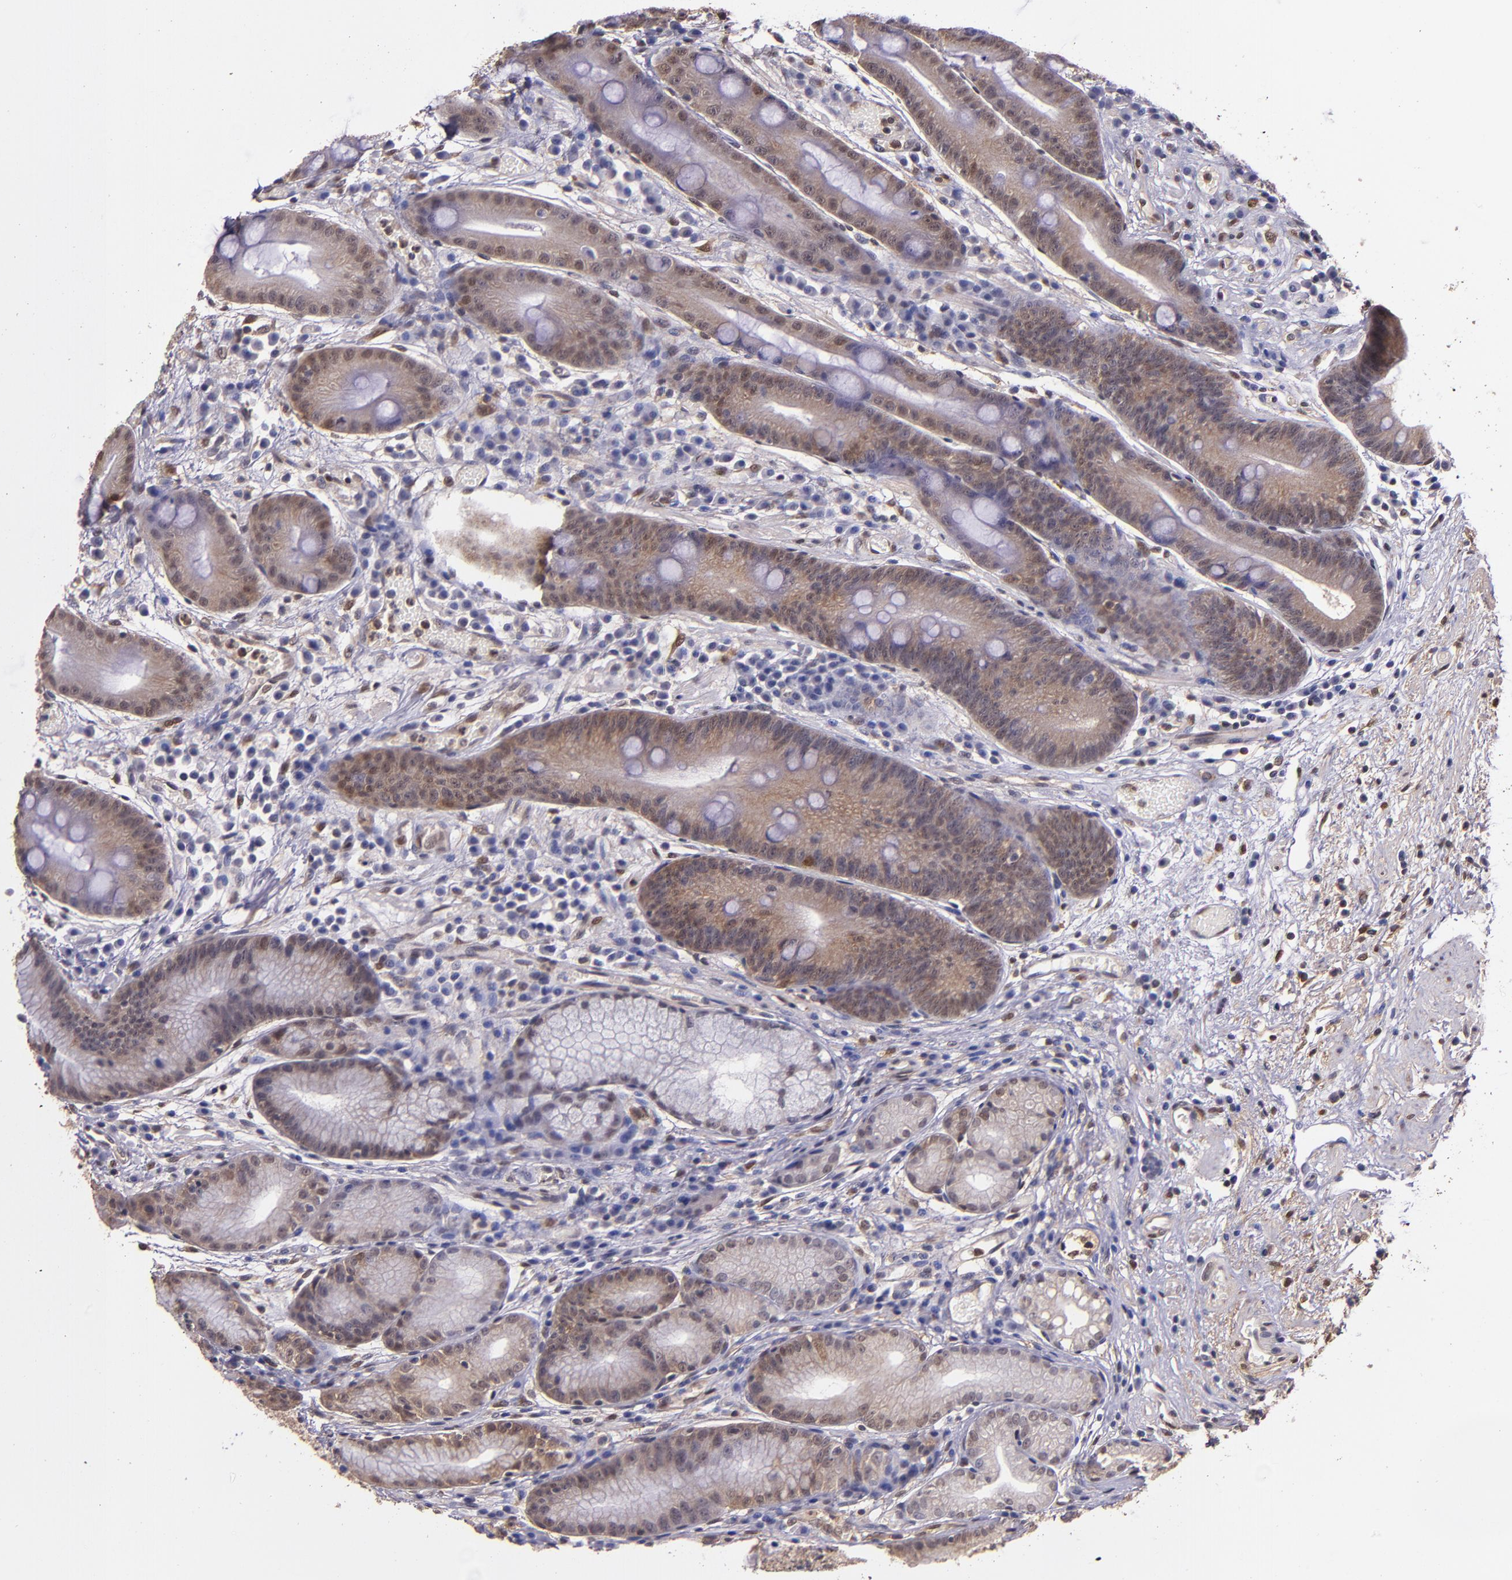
{"staining": {"intensity": "moderate", "quantity": ">75%", "location": "cytoplasmic/membranous,nuclear"}, "tissue": "stomach", "cell_type": "Glandular cells", "image_type": "normal", "snomed": [{"axis": "morphology", "description": "Normal tissue, NOS"}, {"axis": "morphology", "description": "Inflammation, NOS"}, {"axis": "topography", "description": "Stomach, lower"}], "caption": "About >75% of glandular cells in unremarkable stomach display moderate cytoplasmic/membranous,nuclear protein expression as visualized by brown immunohistochemical staining.", "gene": "STAT6", "patient": {"sex": "male", "age": 59}}